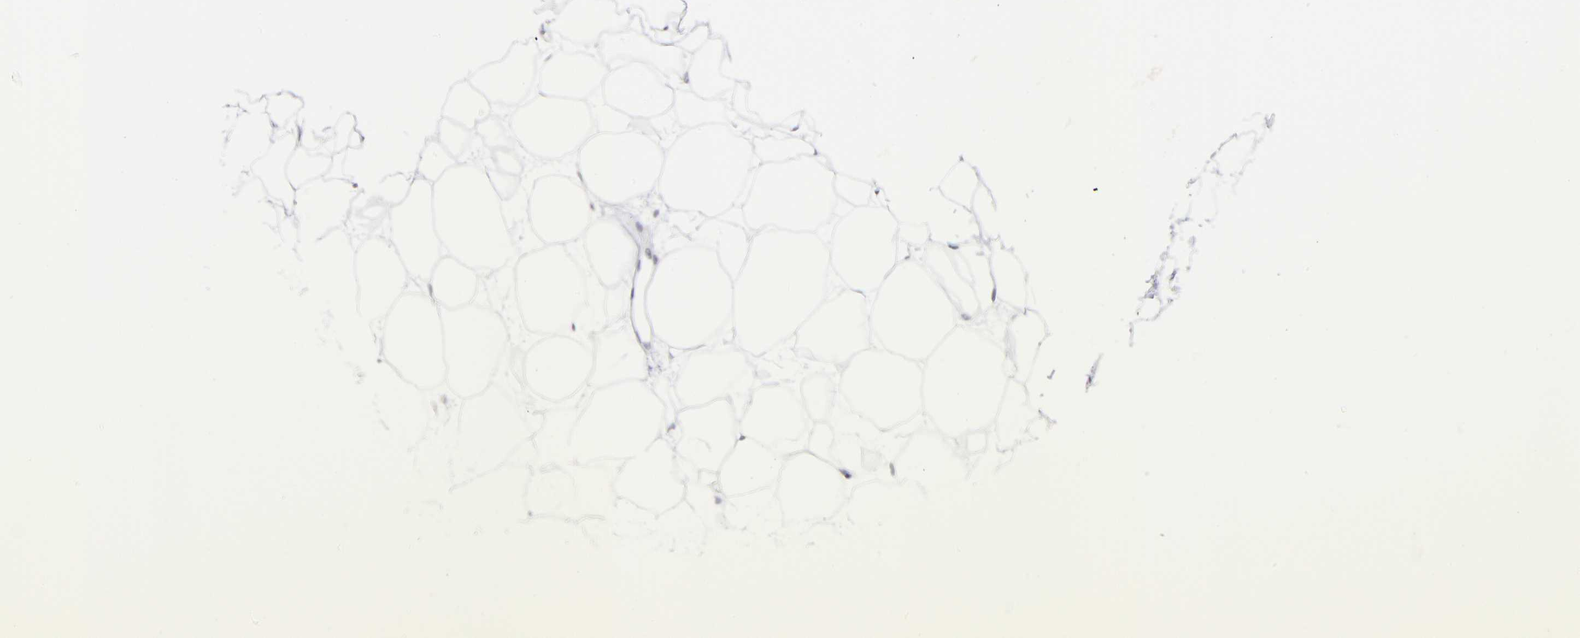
{"staining": {"intensity": "negative", "quantity": "none", "location": "none"}, "tissue": "adipose tissue", "cell_type": "Adipocytes", "image_type": "normal", "snomed": [{"axis": "morphology", "description": "Normal tissue, NOS"}, {"axis": "topography", "description": "Breast"}], "caption": "Immunohistochemical staining of normal human adipose tissue shows no significant positivity in adipocytes.", "gene": "F12", "patient": {"sex": "female", "age": 22}}